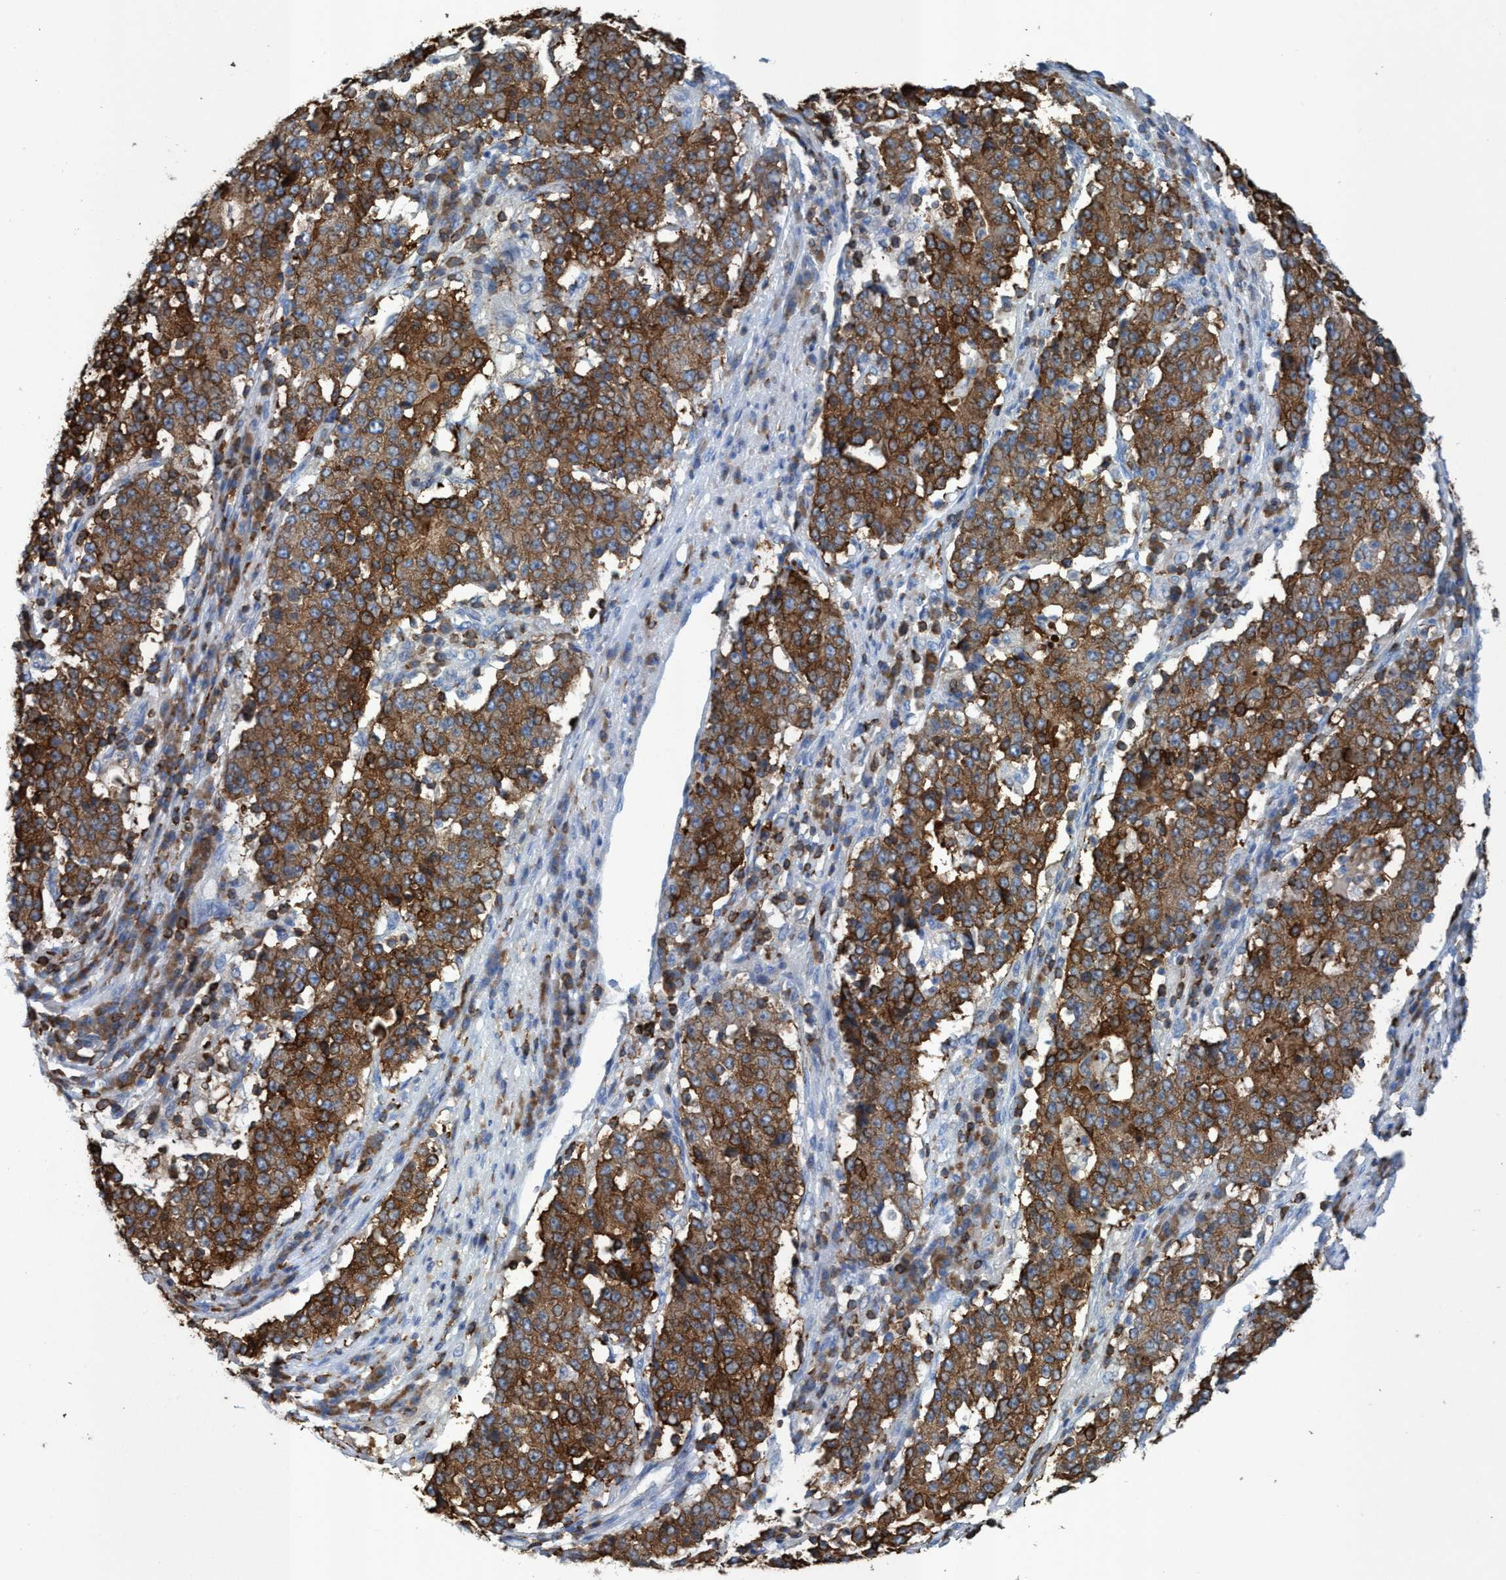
{"staining": {"intensity": "moderate", "quantity": ">75%", "location": "cytoplasmic/membranous"}, "tissue": "stomach cancer", "cell_type": "Tumor cells", "image_type": "cancer", "snomed": [{"axis": "morphology", "description": "Adenocarcinoma, NOS"}, {"axis": "topography", "description": "Stomach"}], "caption": "Adenocarcinoma (stomach) was stained to show a protein in brown. There is medium levels of moderate cytoplasmic/membranous expression in approximately >75% of tumor cells. (DAB IHC with brightfield microscopy, high magnification).", "gene": "EZR", "patient": {"sex": "male", "age": 59}}